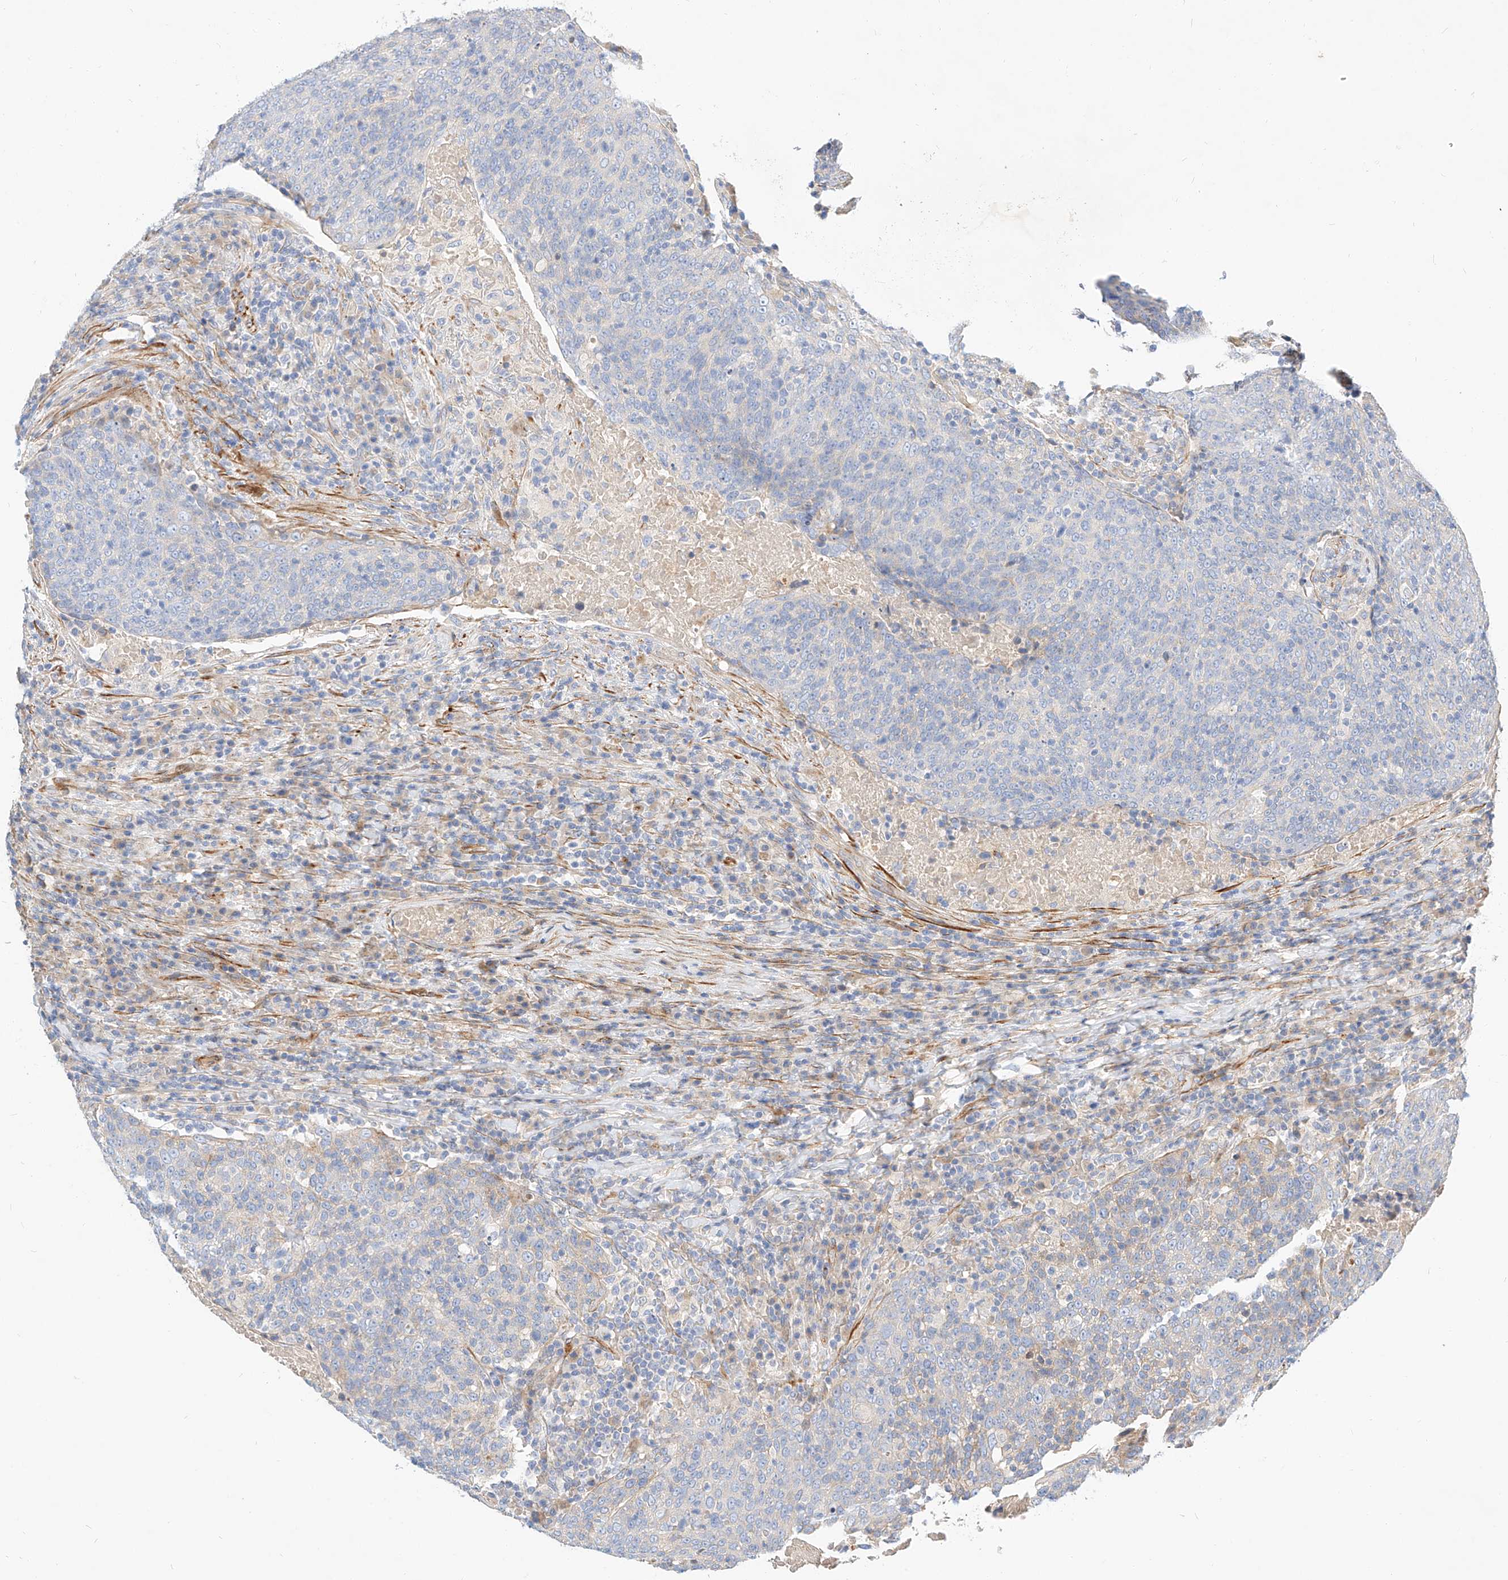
{"staining": {"intensity": "negative", "quantity": "none", "location": "none"}, "tissue": "head and neck cancer", "cell_type": "Tumor cells", "image_type": "cancer", "snomed": [{"axis": "morphology", "description": "Squamous cell carcinoma, NOS"}, {"axis": "morphology", "description": "Squamous cell carcinoma, metastatic, NOS"}, {"axis": "topography", "description": "Lymph node"}, {"axis": "topography", "description": "Head-Neck"}], "caption": "High power microscopy histopathology image of an immunohistochemistry (IHC) image of head and neck squamous cell carcinoma, revealing no significant positivity in tumor cells.", "gene": "KCNH5", "patient": {"sex": "male", "age": 62}}